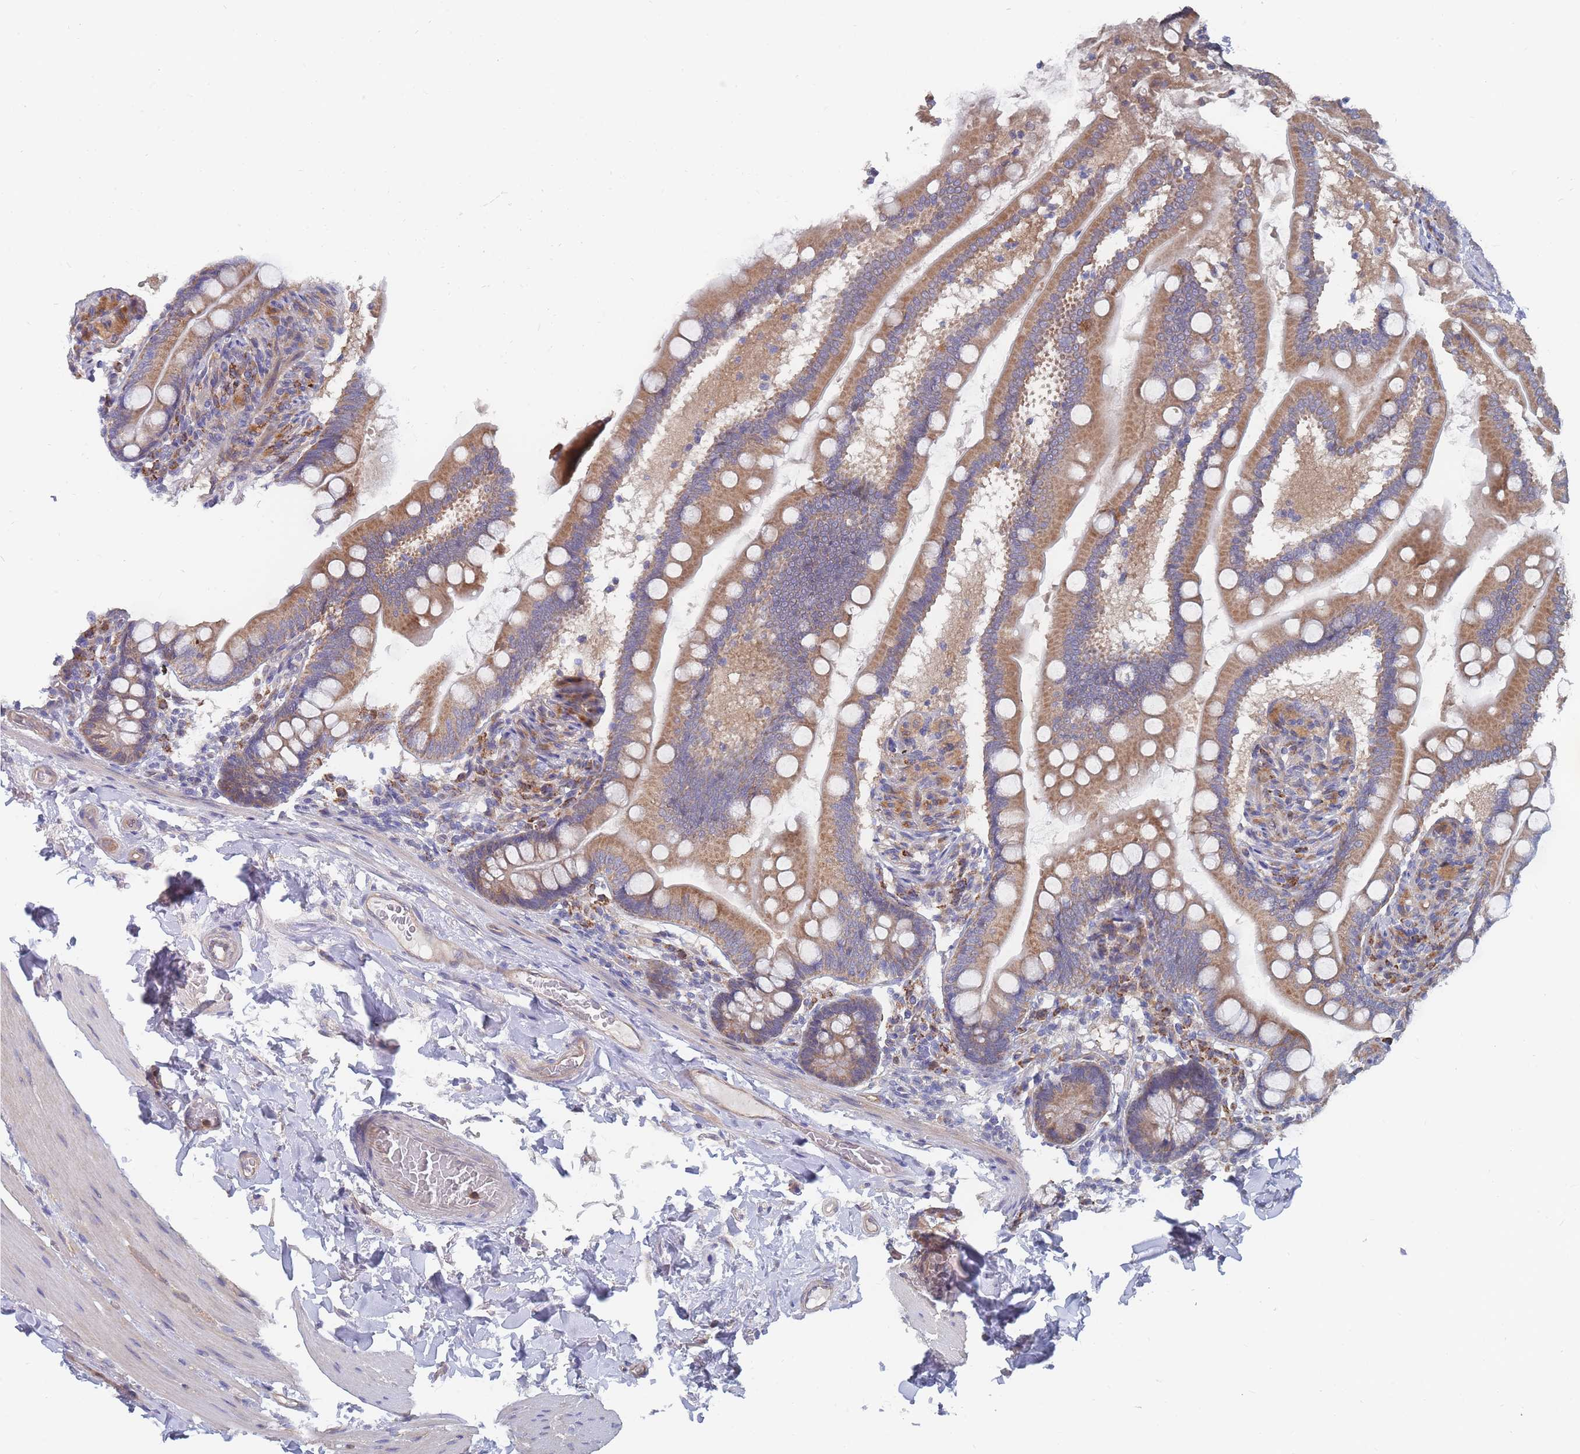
{"staining": {"intensity": "moderate", "quantity": ">75%", "location": "cytoplasmic/membranous"}, "tissue": "small intestine", "cell_type": "Glandular cells", "image_type": "normal", "snomed": [{"axis": "morphology", "description": "Normal tissue, NOS"}, {"axis": "topography", "description": "Small intestine"}], "caption": "Brown immunohistochemical staining in normal small intestine demonstrates moderate cytoplasmic/membranous expression in about >75% of glandular cells. Nuclei are stained in blue.", "gene": "NUB1", "patient": {"sex": "female", "age": 64}}